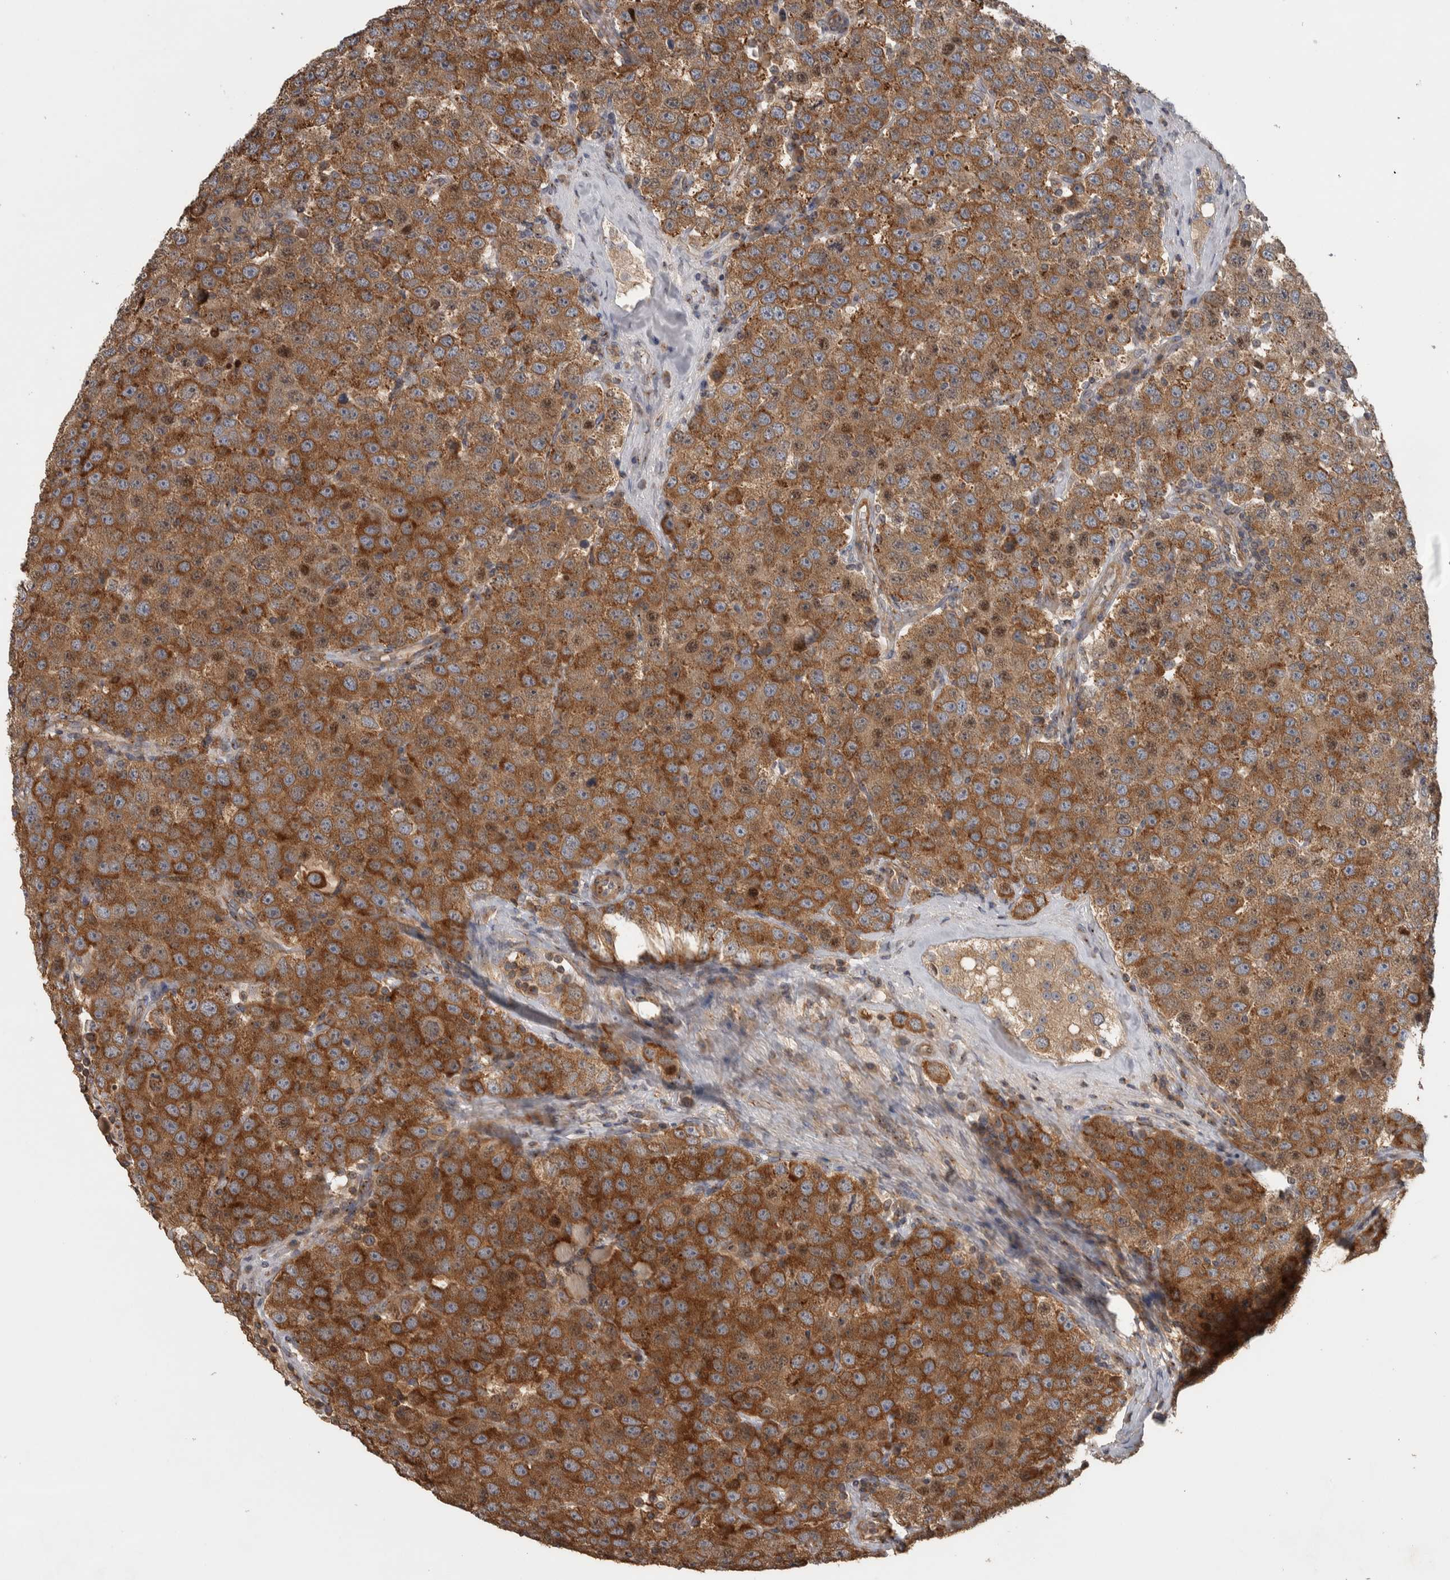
{"staining": {"intensity": "strong", "quantity": ">75%", "location": "cytoplasmic/membranous"}, "tissue": "testis cancer", "cell_type": "Tumor cells", "image_type": "cancer", "snomed": [{"axis": "morphology", "description": "Seminoma, NOS"}, {"axis": "topography", "description": "Testis"}], "caption": "Strong cytoplasmic/membranous staining for a protein is present in approximately >75% of tumor cells of testis seminoma using IHC.", "gene": "IFRD1", "patient": {"sex": "male", "age": 28}}